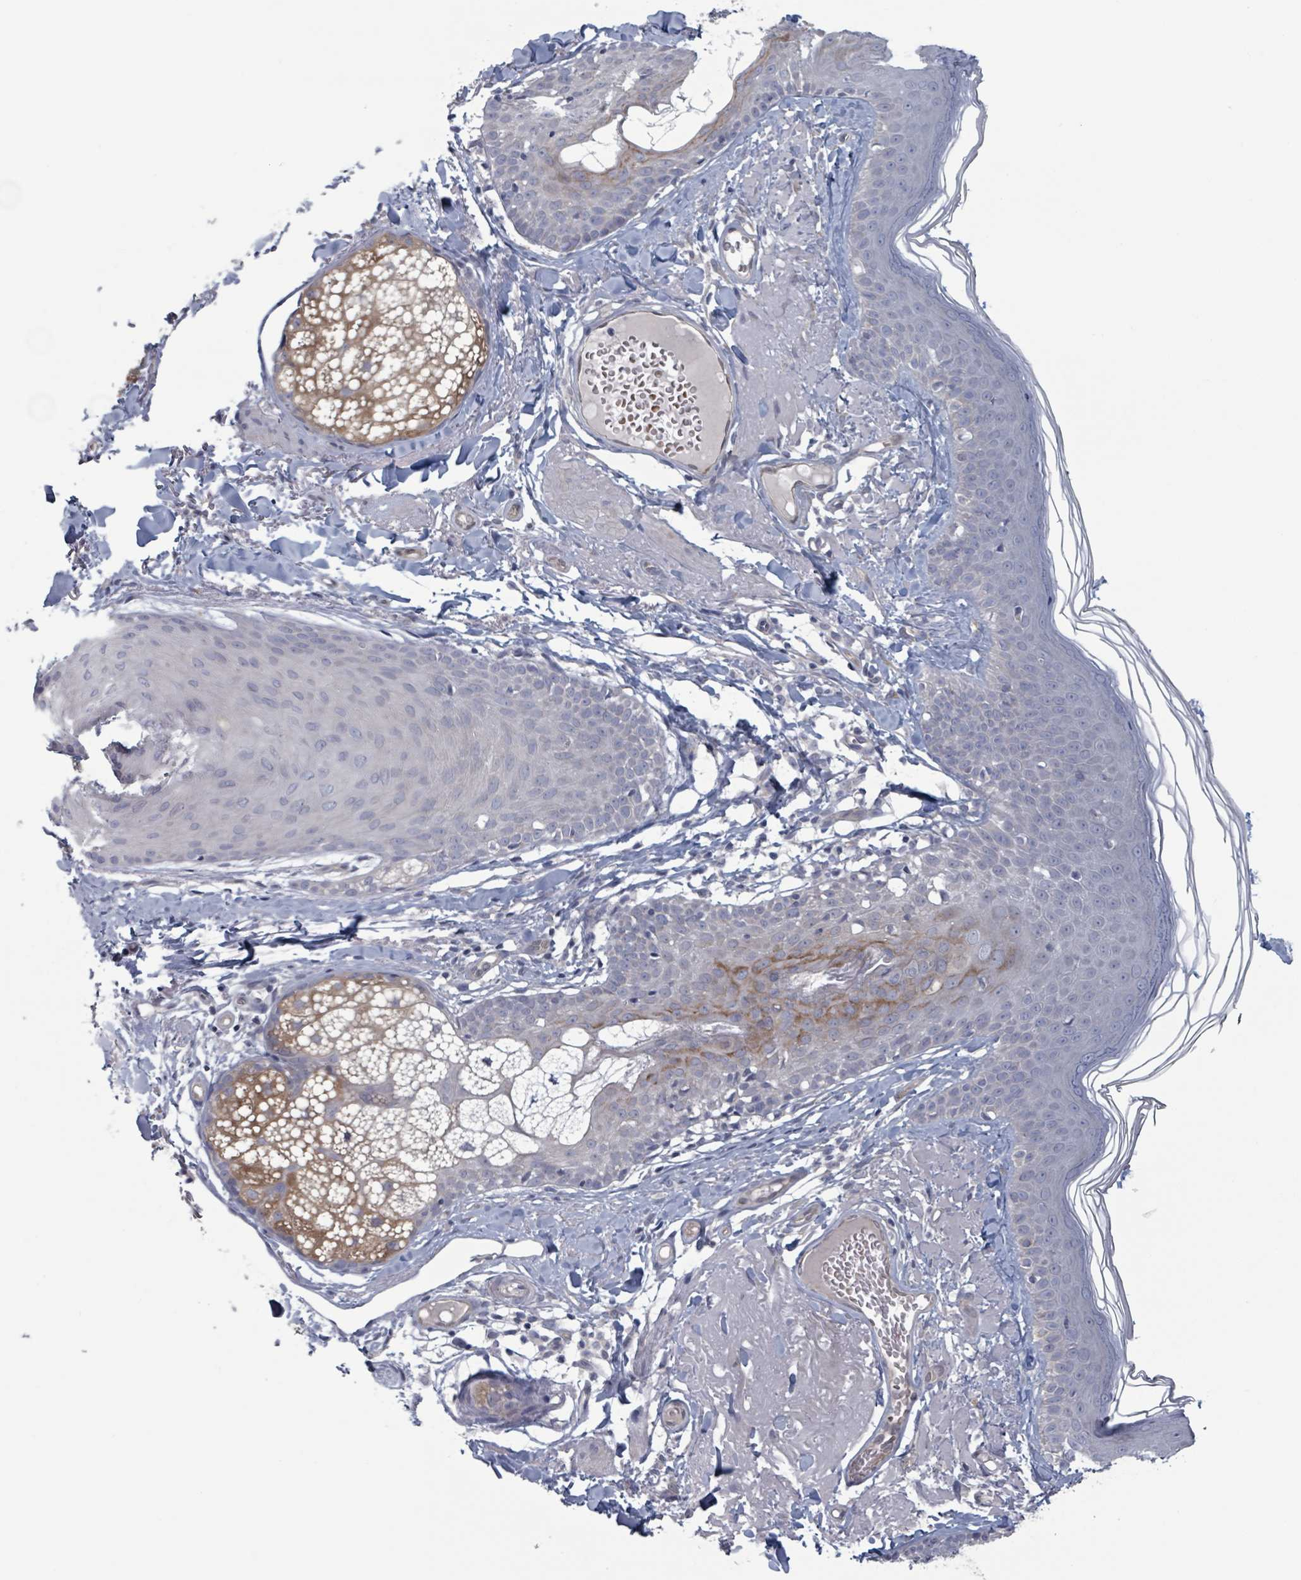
{"staining": {"intensity": "negative", "quantity": "none", "location": "none"}, "tissue": "skin", "cell_type": "Fibroblasts", "image_type": "normal", "snomed": [{"axis": "morphology", "description": "Normal tissue, NOS"}, {"axis": "morphology", "description": "Malignant melanoma, NOS"}, {"axis": "topography", "description": "Skin"}], "caption": "An IHC photomicrograph of normal skin is shown. There is no staining in fibroblasts of skin.", "gene": "FKBP1A", "patient": {"sex": "male", "age": 80}}